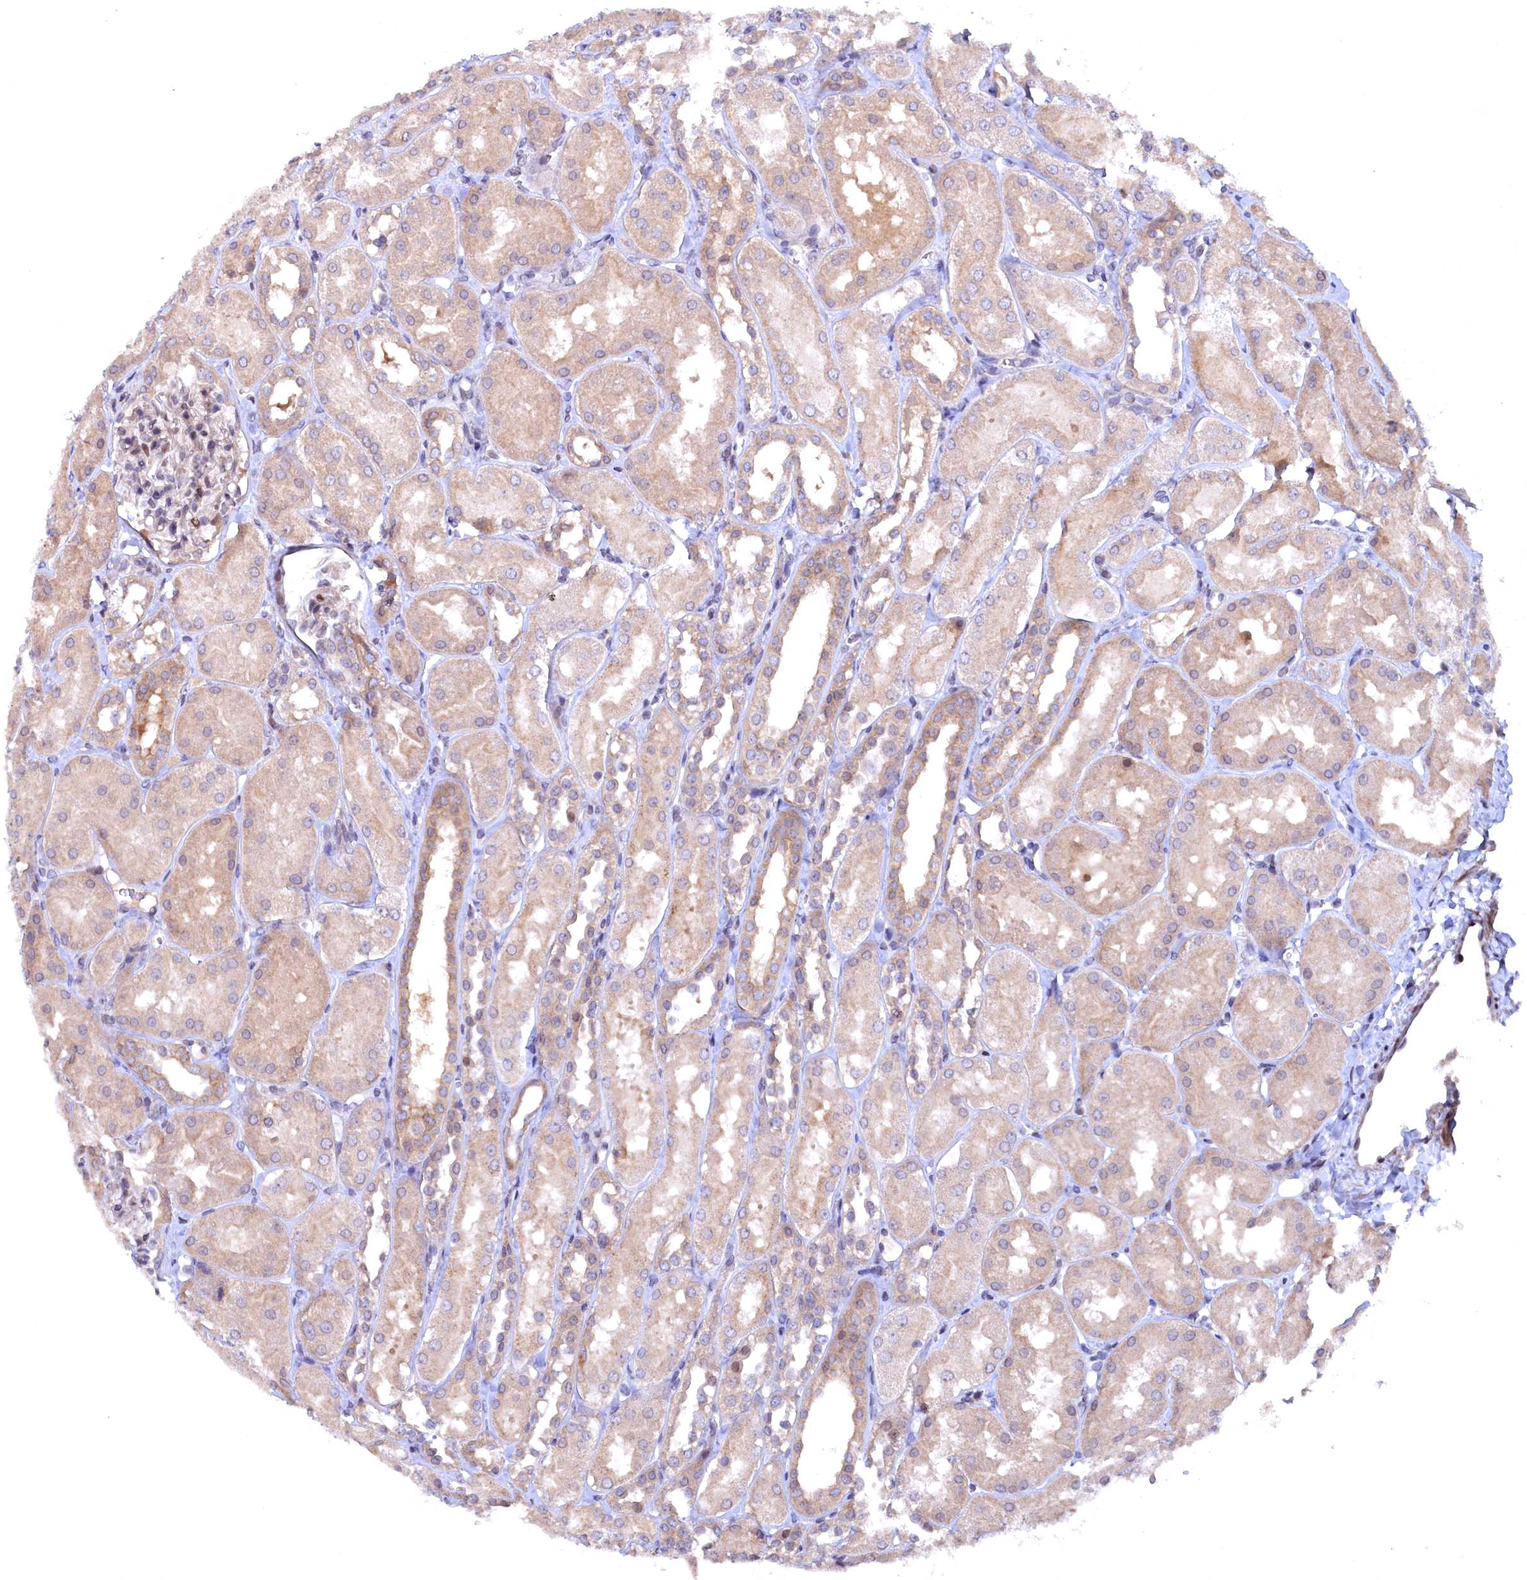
{"staining": {"intensity": "weak", "quantity": "<25%", "location": "nuclear"}, "tissue": "kidney", "cell_type": "Cells in glomeruli", "image_type": "normal", "snomed": [{"axis": "morphology", "description": "Normal tissue, NOS"}, {"axis": "topography", "description": "Kidney"}, {"axis": "topography", "description": "Urinary bladder"}], "caption": "Cells in glomeruli are negative for brown protein staining in unremarkable kidney.", "gene": "TMC5", "patient": {"sex": "male", "age": 16}}